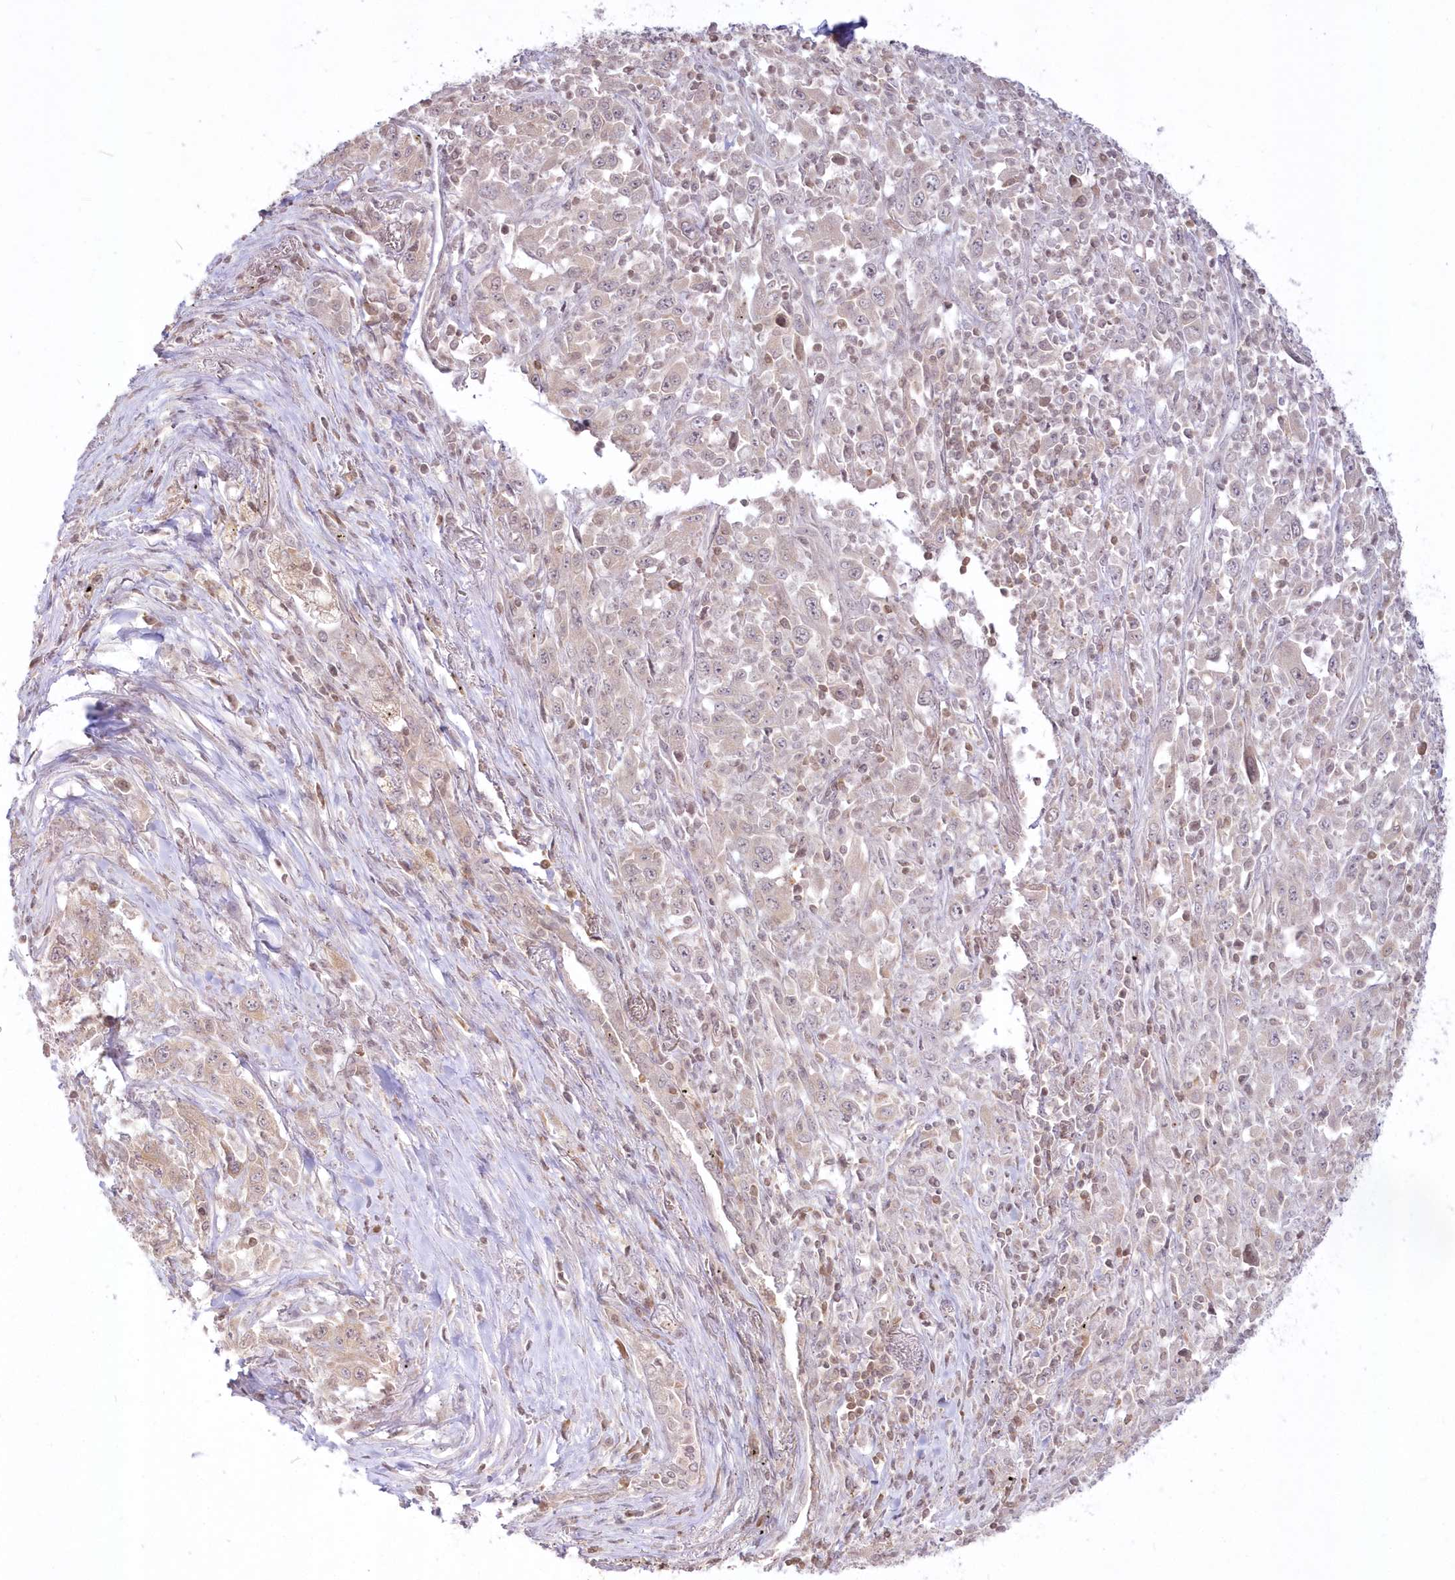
{"staining": {"intensity": "negative", "quantity": "none", "location": "none"}, "tissue": "melanoma", "cell_type": "Tumor cells", "image_type": "cancer", "snomed": [{"axis": "morphology", "description": "Malignant melanoma, Metastatic site"}, {"axis": "topography", "description": "Skin"}], "caption": "A histopathology image of melanoma stained for a protein displays no brown staining in tumor cells.", "gene": "MTMR3", "patient": {"sex": "female", "age": 56}}